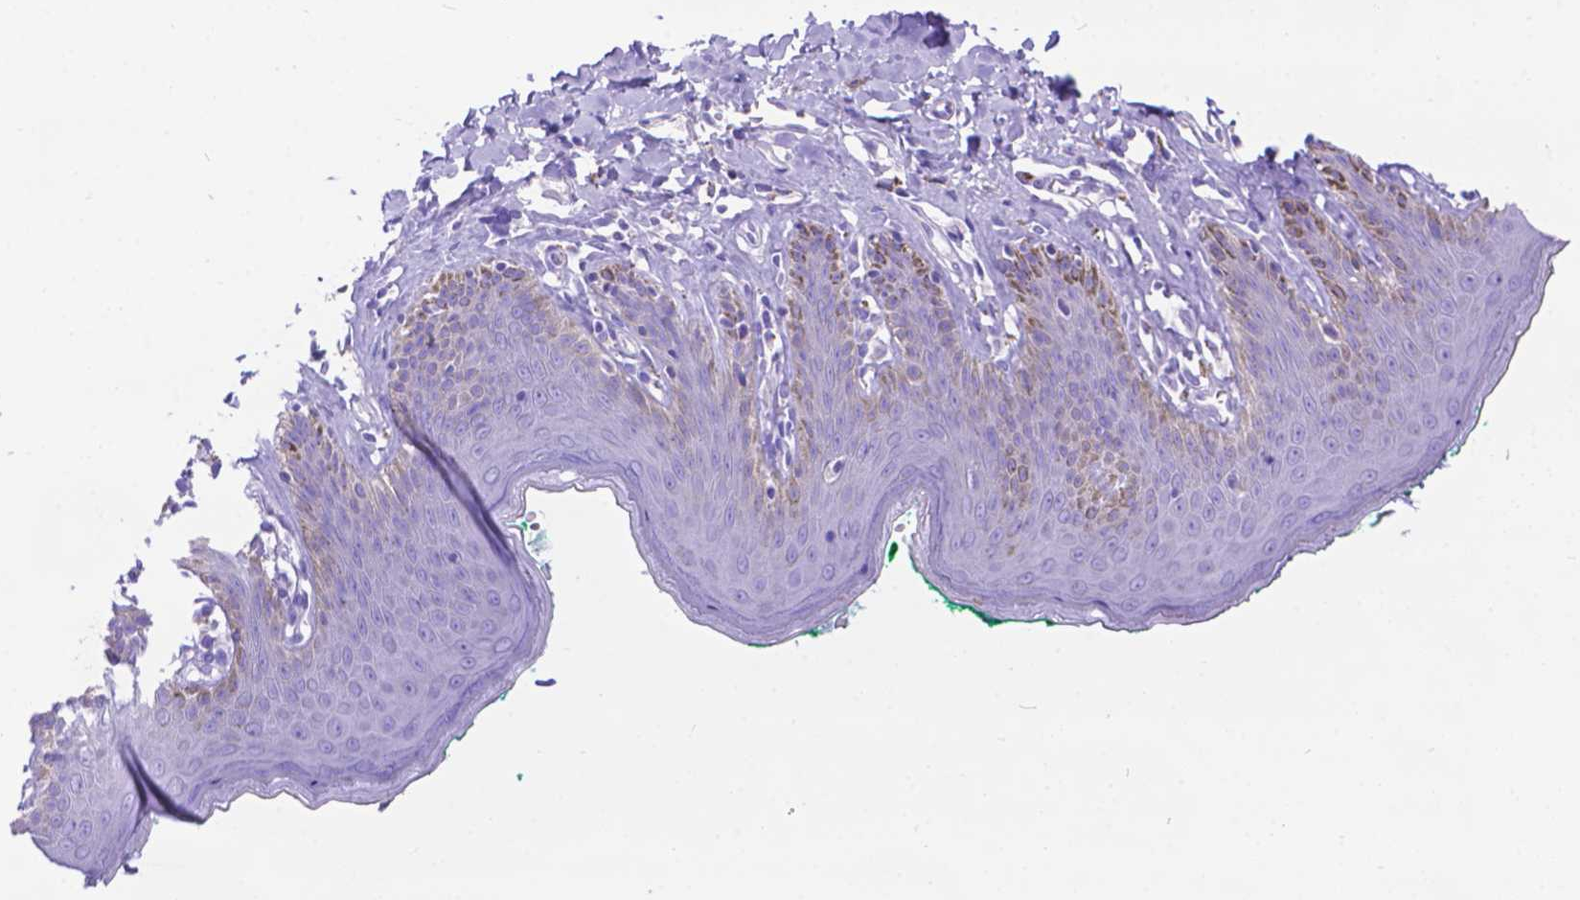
{"staining": {"intensity": "negative", "quantity": "none", "location": "none"}, "tissue": "skin", "cell_type": "Epidermal cells", "image_type": "normal", "snomed": [{"axis": "morphology", "description": "Normal tissue, NOS"}, {"axis": "topography", "description": "Vulva"}, {"axis": "topography", "description": "Peripheral nerve tissue"}], "caption": "The histopathology image exhibits no significant expression in epidermal cells of skin. (Stains: DAB (3,3'-diaminobenzidine) immunohistochemistry with hematoxylin counter stain, Microscopy: brightfield microscopy at high magnification).", "gene": "DHRS2", "patient": {"sex": "female", "age": 66}}